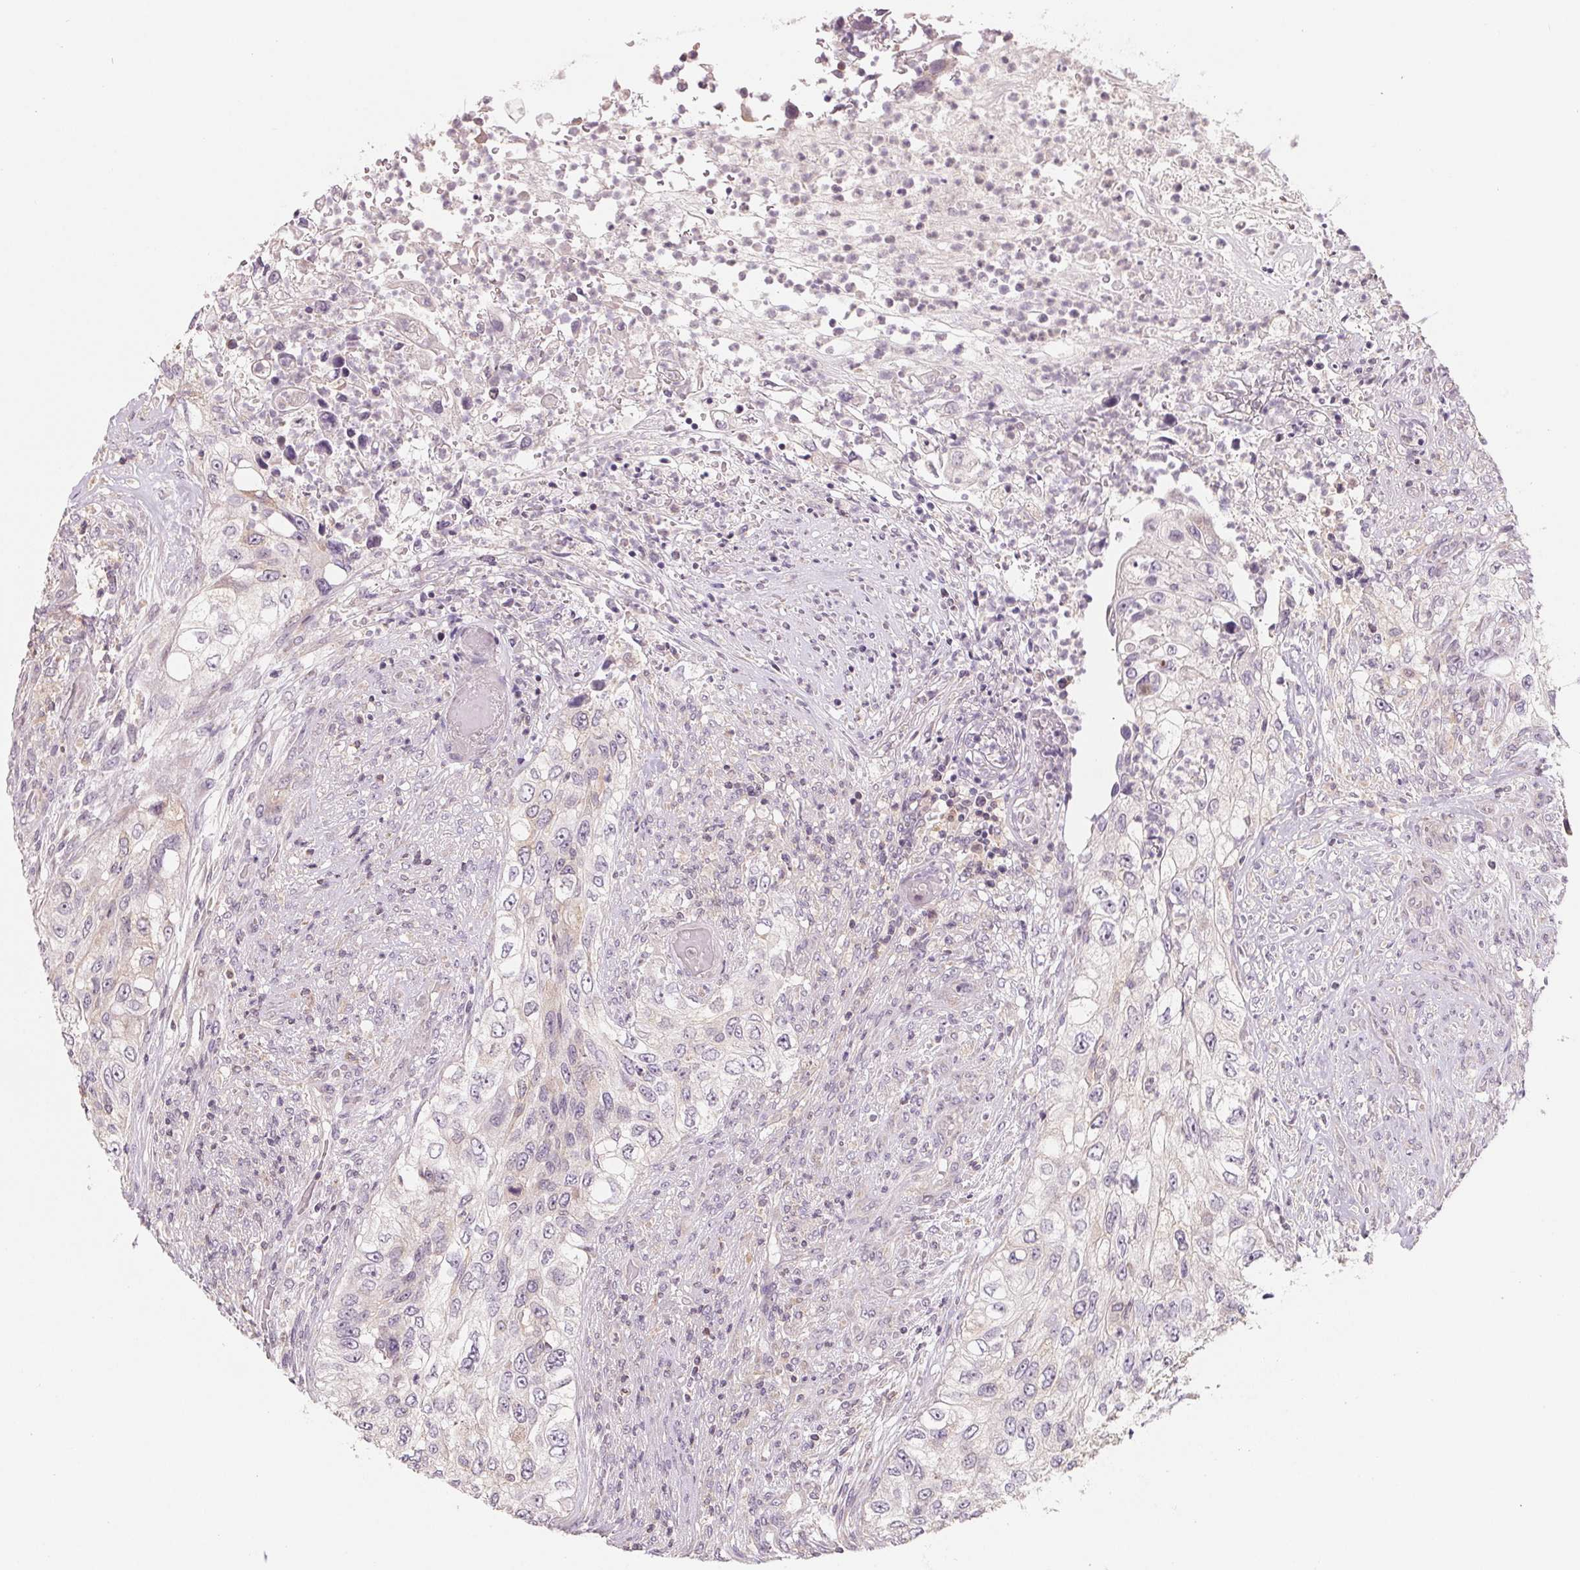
{"staining": {"intensity": "negative", "quantity": "none", "location": "none"}, "tissue": "urothelial cancer", "cell_type": "Tumor cells", "image_type": "cancer", "snomed": [{"axis": "morphology", "description": "Urothelial carcinoma, High grade"}, {"axis": "topography", "description": "Urinary bladder"}], "caption": "High power microscopy micrograph of an IHC histopathology image of high-grade urothelial carcinoma, revealing no significant expression in tumor cells.", "gene": "AQP8", "patient": {"sex": "female", "age": 60}}